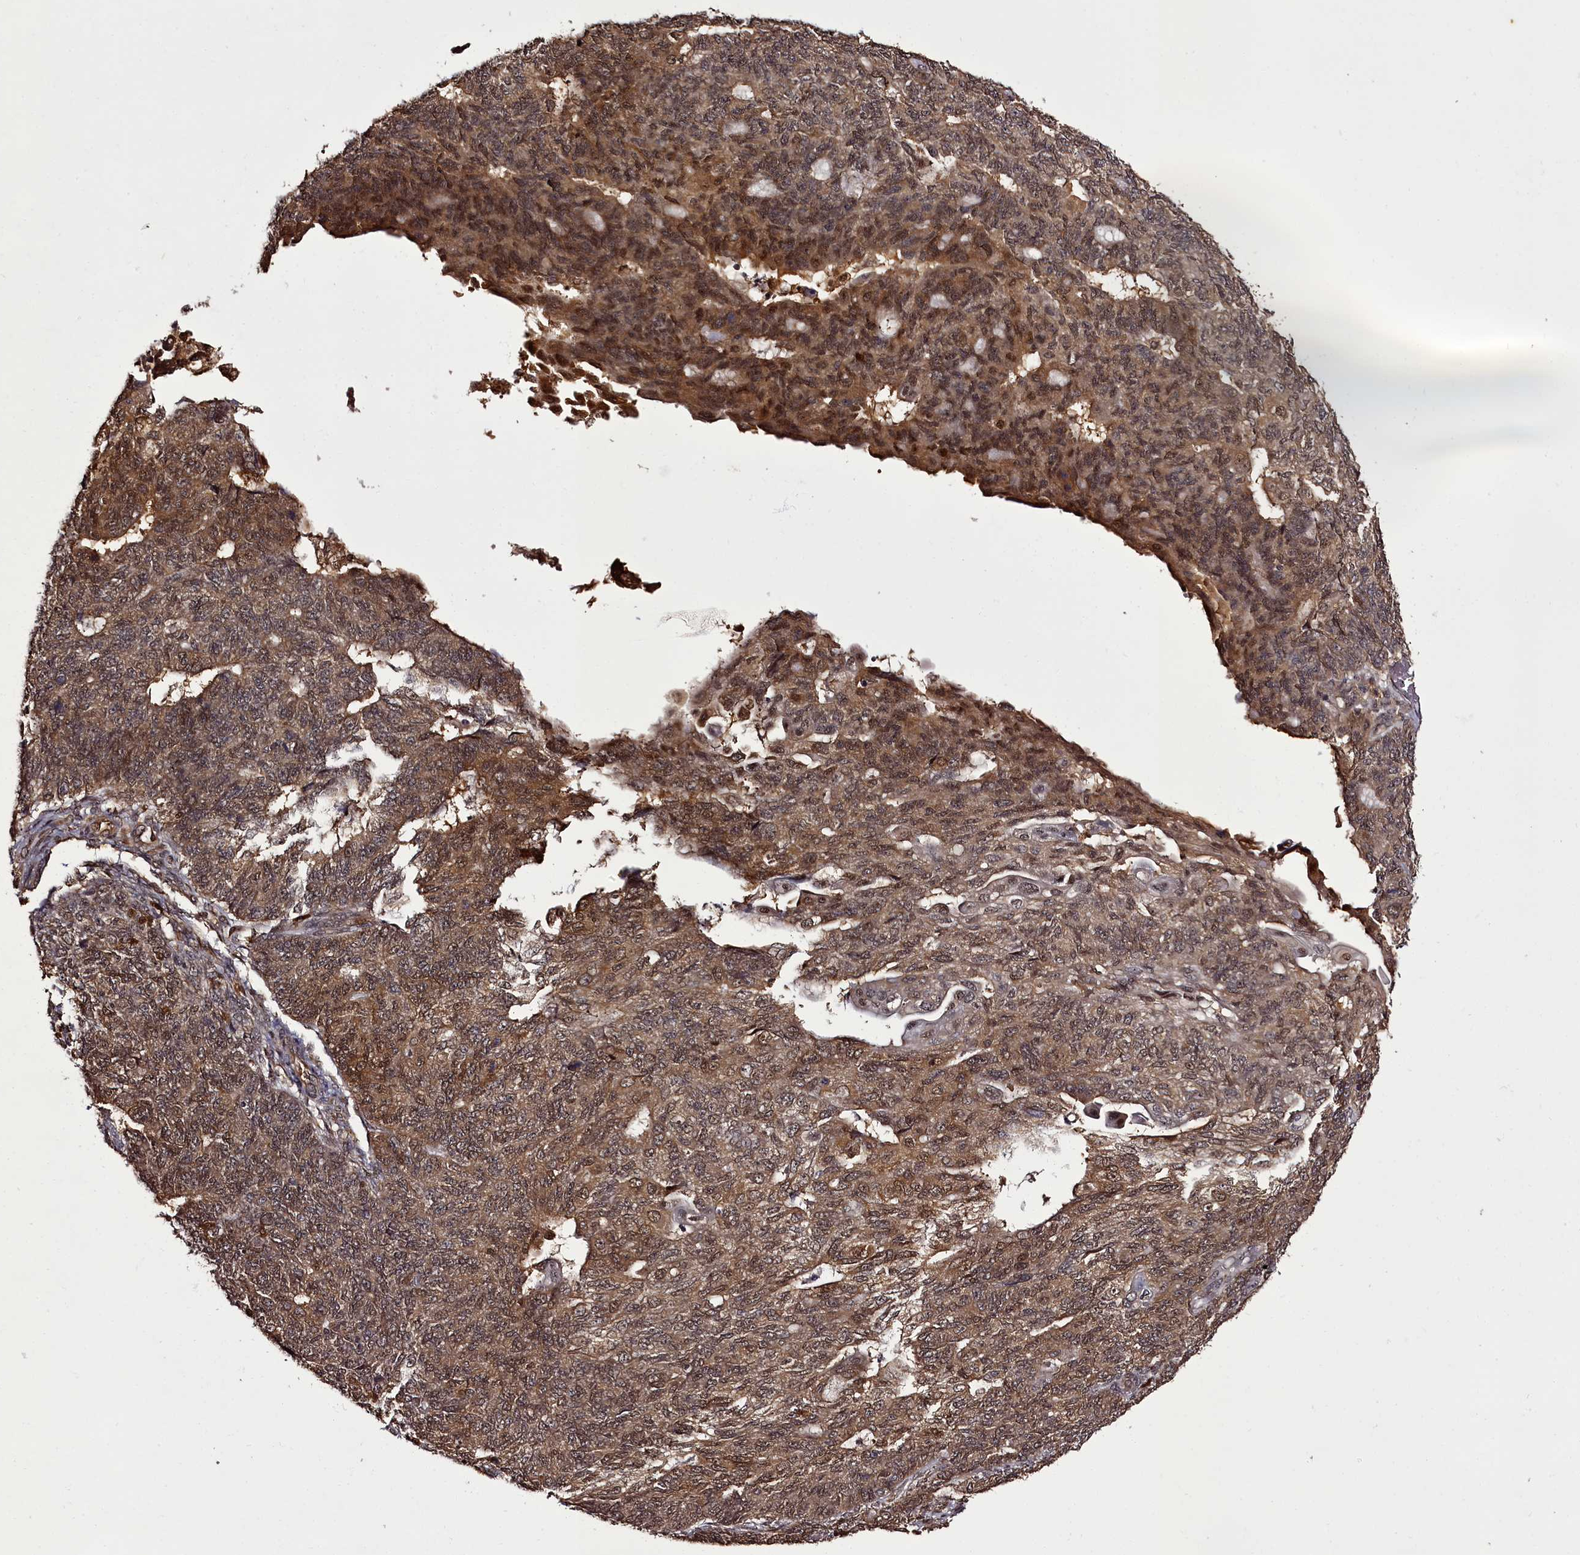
{"staining": {"intensity": "moderate", "quantity": ">75%", "location": "cytoplasmic/membranous,nuclear"}, "tissue": "endometrial cancer", "cell_type": "Tumor cells", "image_type": "cancer", "snomed": [{"axis": "morphology", "description": "Adenocarcinoma, NOS"}, {"axis": "topography", "description": "Endometrium"}], "caption": "DAB immunohistochemical staining of human endometrial adenocarcinoma displays moderate cytoplasmic/membranous and nuclear protein positivity in about >75% of tumor cells.", "gene": "NPRL2", "patient": {"sex": "female", "age": 32}}